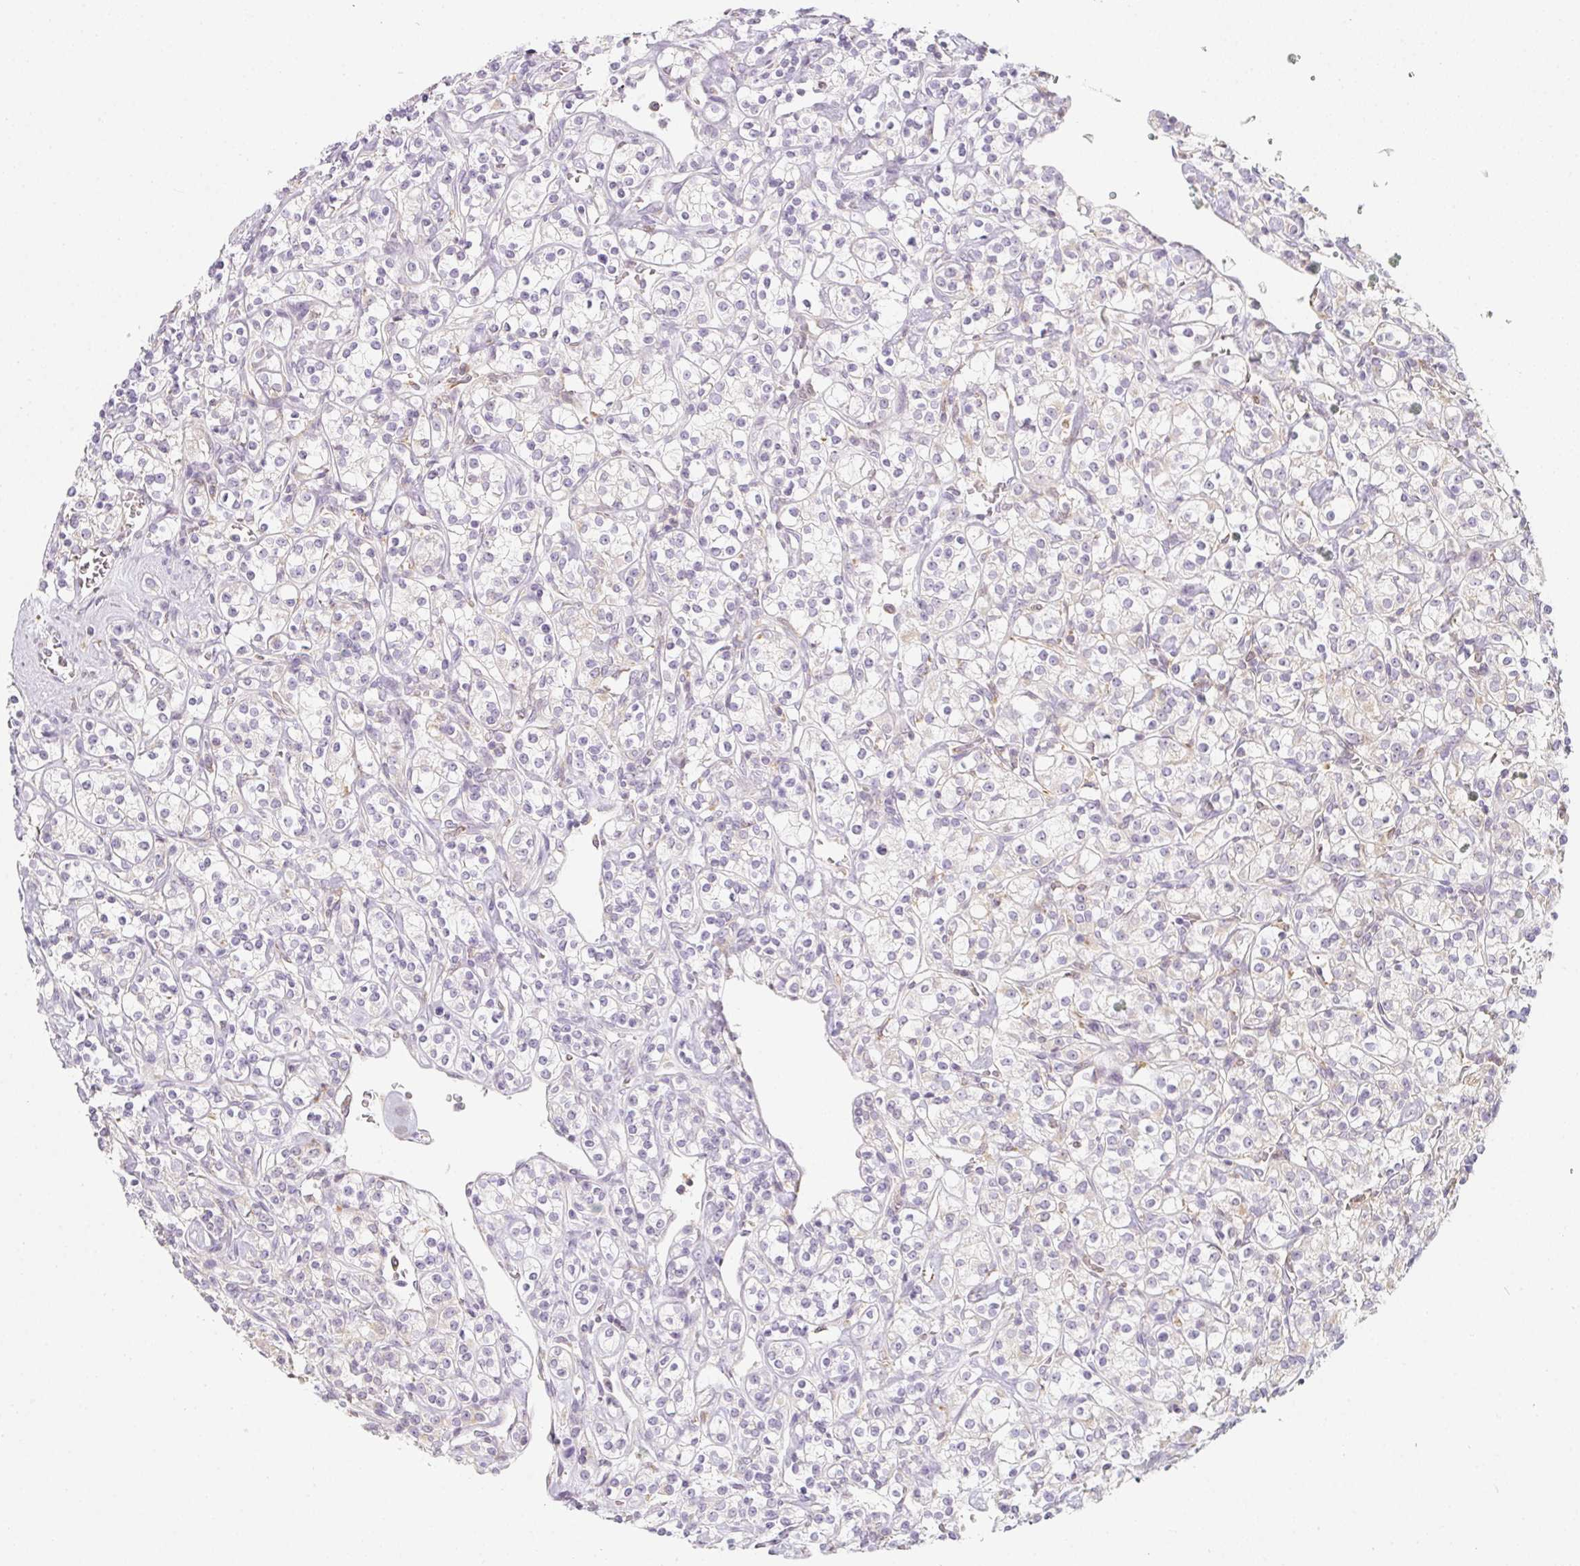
{"staining": {"intensity": "negative", "quantity": "none", "location": "none"}, "tissue": "renal cancer", "cell_type": "Tumor cells", "image_type": "cancer", "snomed": [{"axis": "morphology", "description": "Adenocarcinoma, NOS"}, {"axis": "topography", "description": "Kidney"}], "caption": "Immunohistochemistry (IHC) histopathology image of neoplastic tissue: human renal cancer (adenocarcinoma) stained with DAB (3,3'-diaminobenzidine) reveals no significant protein staining in tumor cells.", "gene": "SOAT1", "patient": {"sex": "male", "age": 77}}